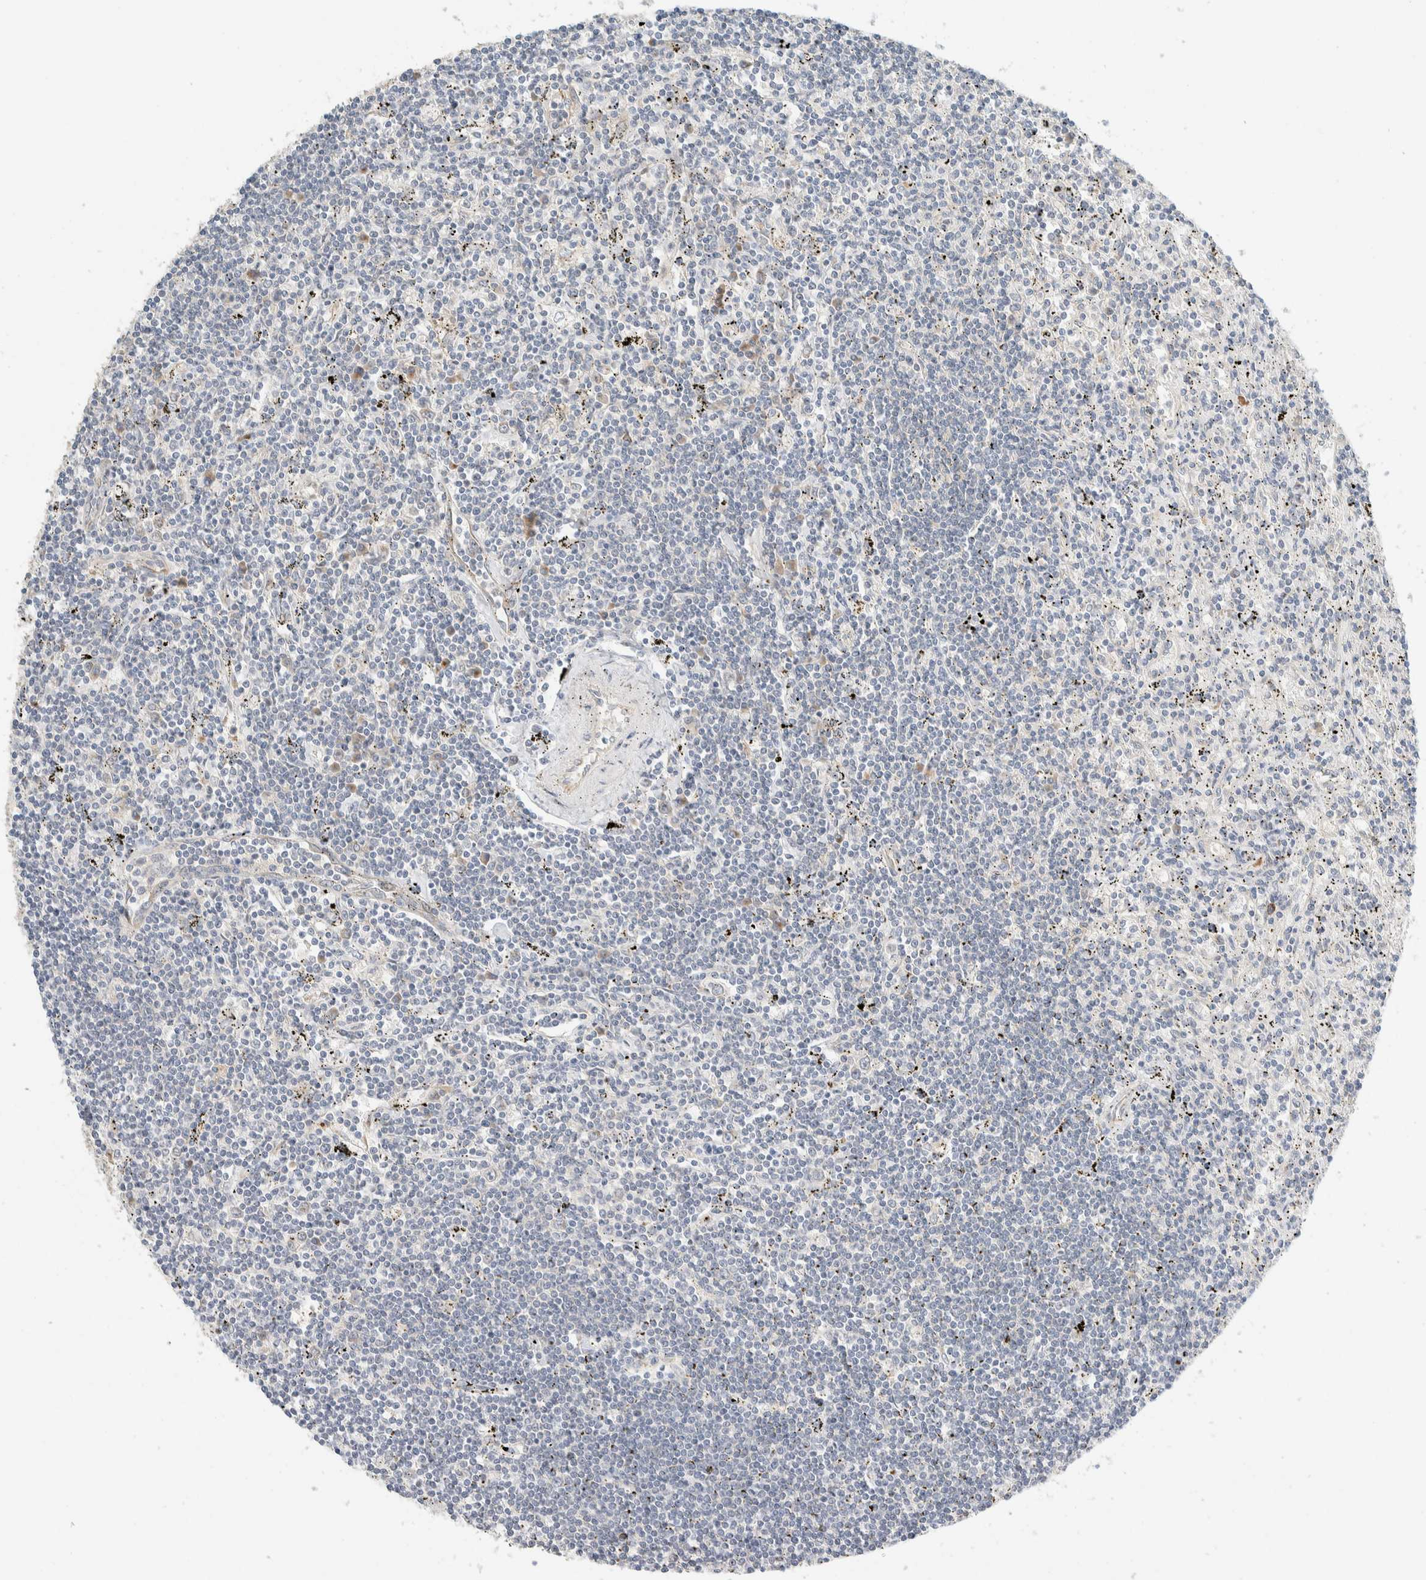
{"staining": {"intensity": "negative", "quantity": "none", "location": "none"}, "tissue": "lymphoma", "cell_type": "Tumor cells", "image_type": "cancer", "snomed": [{"axis": "morphology", "description": "Malignant lymphoma, non-Hodgkin's type, Low grade"}, {"axis": "topography", "description": "Spleen"}], "caption": "Lymphoma was stained to show a protein in brown. There is no significant expression in tumor cells. The staining was performed using DAB (3,3'-diaminobenzidine) to visualize the protein expression in brown, while the nuclei were stained in blue with hematoxylin (Magnification: 20x).", "gene": "TMEM184B", "patient": {"sex": "male", "age": 76}}